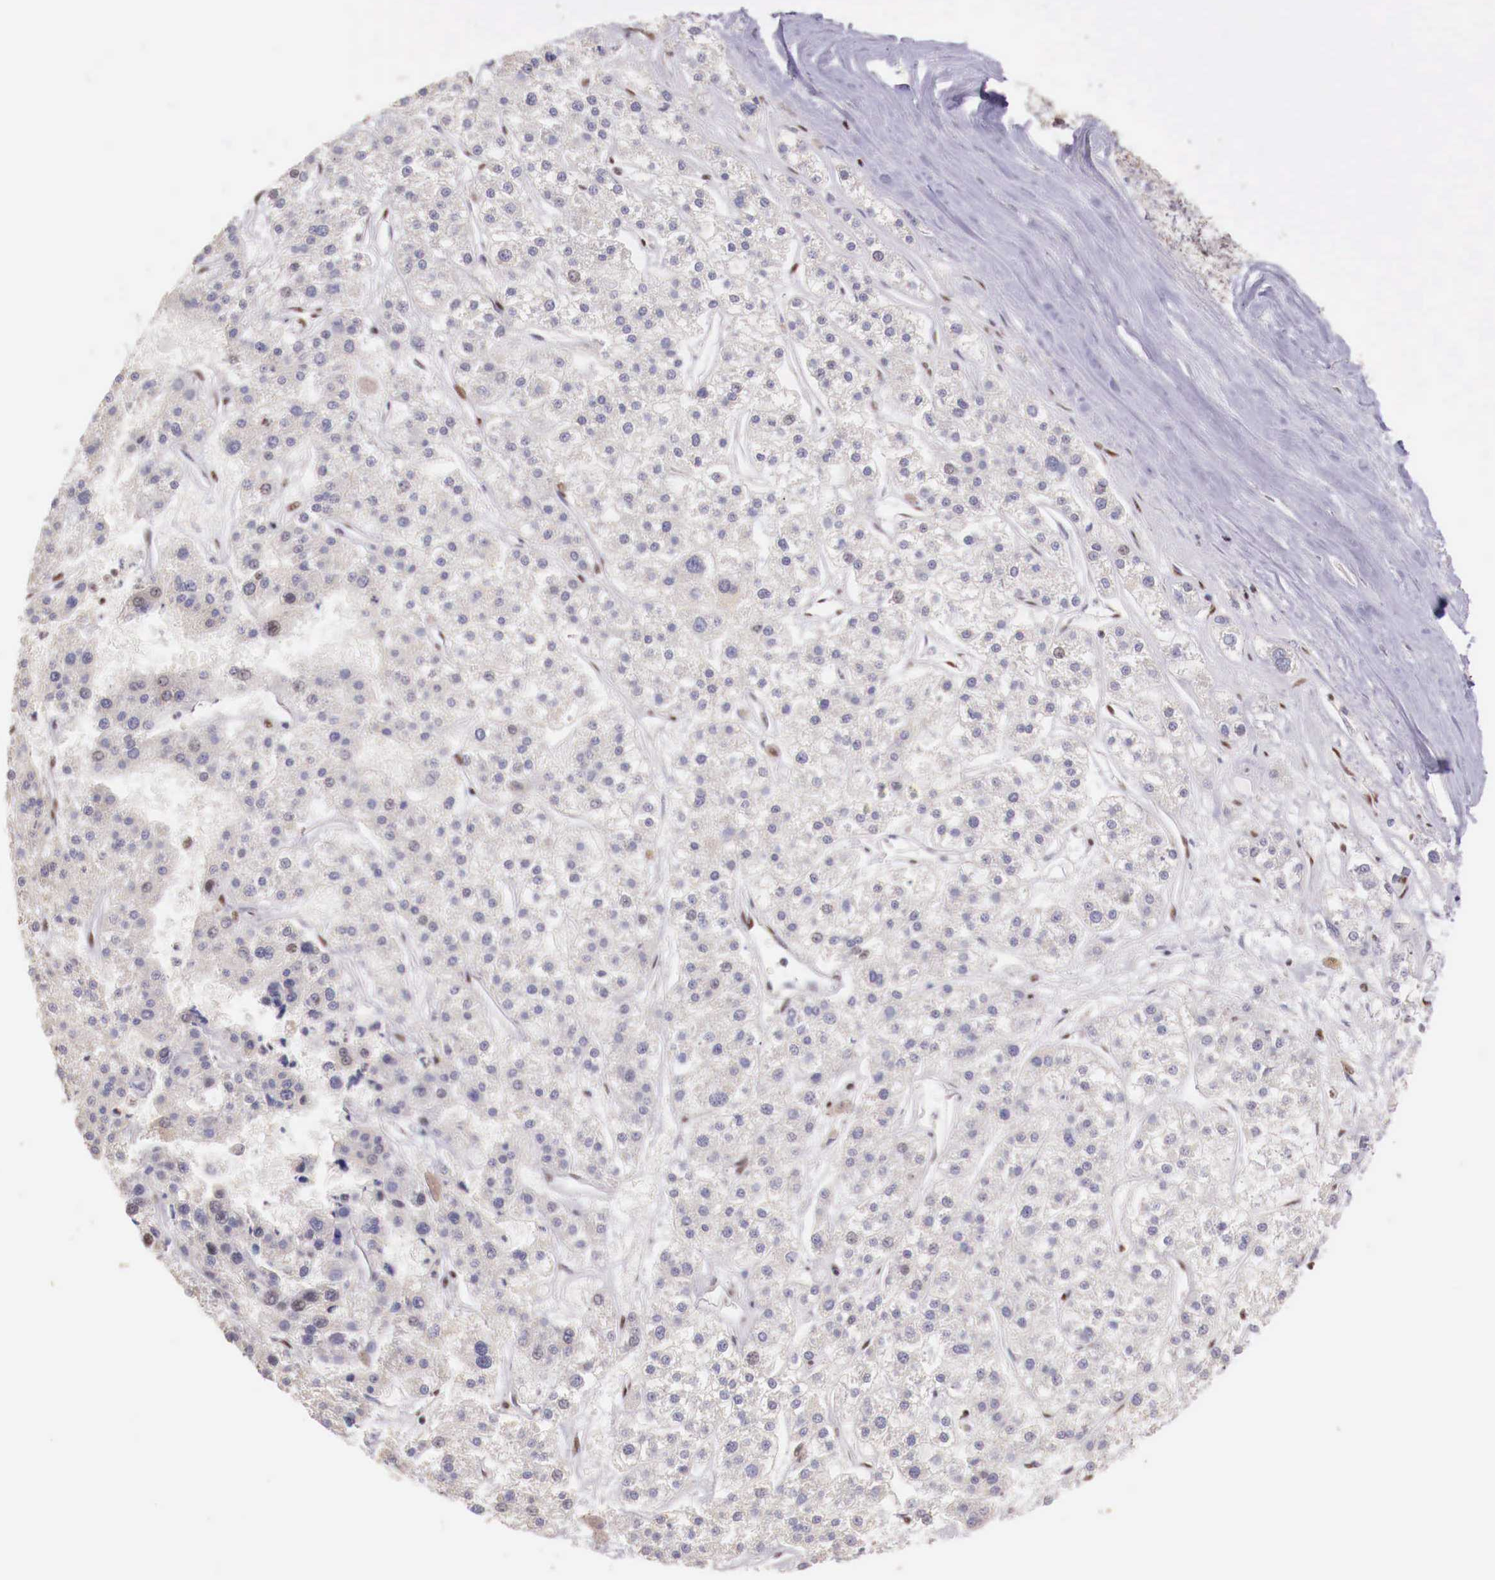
{"staining": {"intensity": "negative", "quantity": "none", "location": "none"}, "tissue": "liver cancer", "cell_type": "Tumor cells", "image_type": "cancer", "snomed": [{"axis": "morphology", "description": "Carcinoma, Hepatocellular, NOS"}, {"axis": "topography", "description": "Liver"}], "caption": "Immunohistochemical staining of human liver hepatocellular carcinoma displays no significant positivity in tumor cells.", "gene": "SP1", "patient": {"sex": "female", "age": 85}}